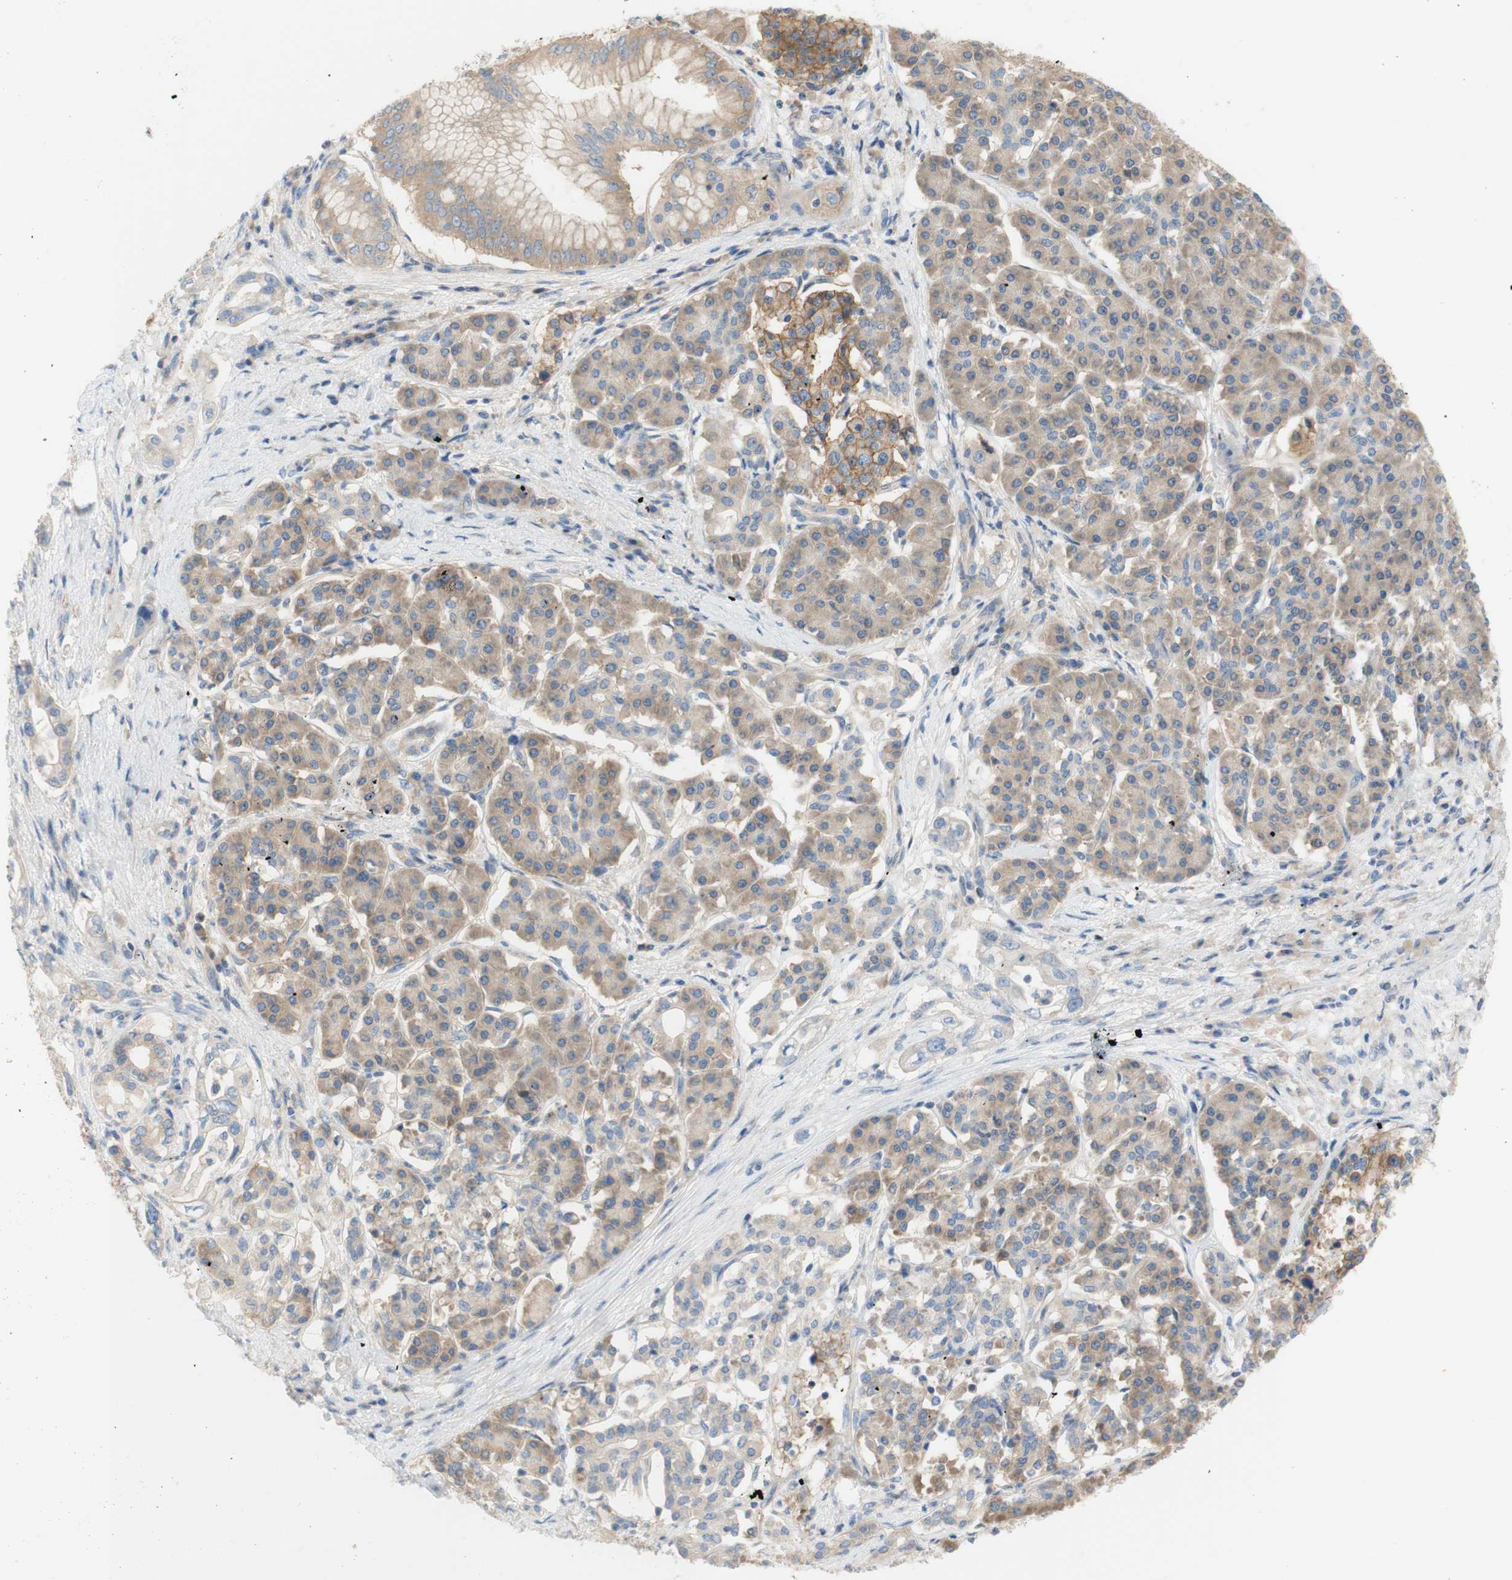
{"staining": {"intensity": "moderate", "quantity": ">75%", "location": "cytoplasmic/membranous"}, "tissue": "pancreatic cancer", "cell_type": "Tumor cells", "image_type": "cancer", "snomed": [{"axis": "morphology", "description": "Normal tissue, NOS"}, {"axis": "topography", "description": "Pancreas"}], "caption": "Approximately >75% of tumor cells in pancreatic cancer show moderate cytoplasmic/membranous protein positivity as visualized by brown immunohistochemical staining.", "gene": "ATP2B1", "patient": {"sex": "male", "age": 42}}